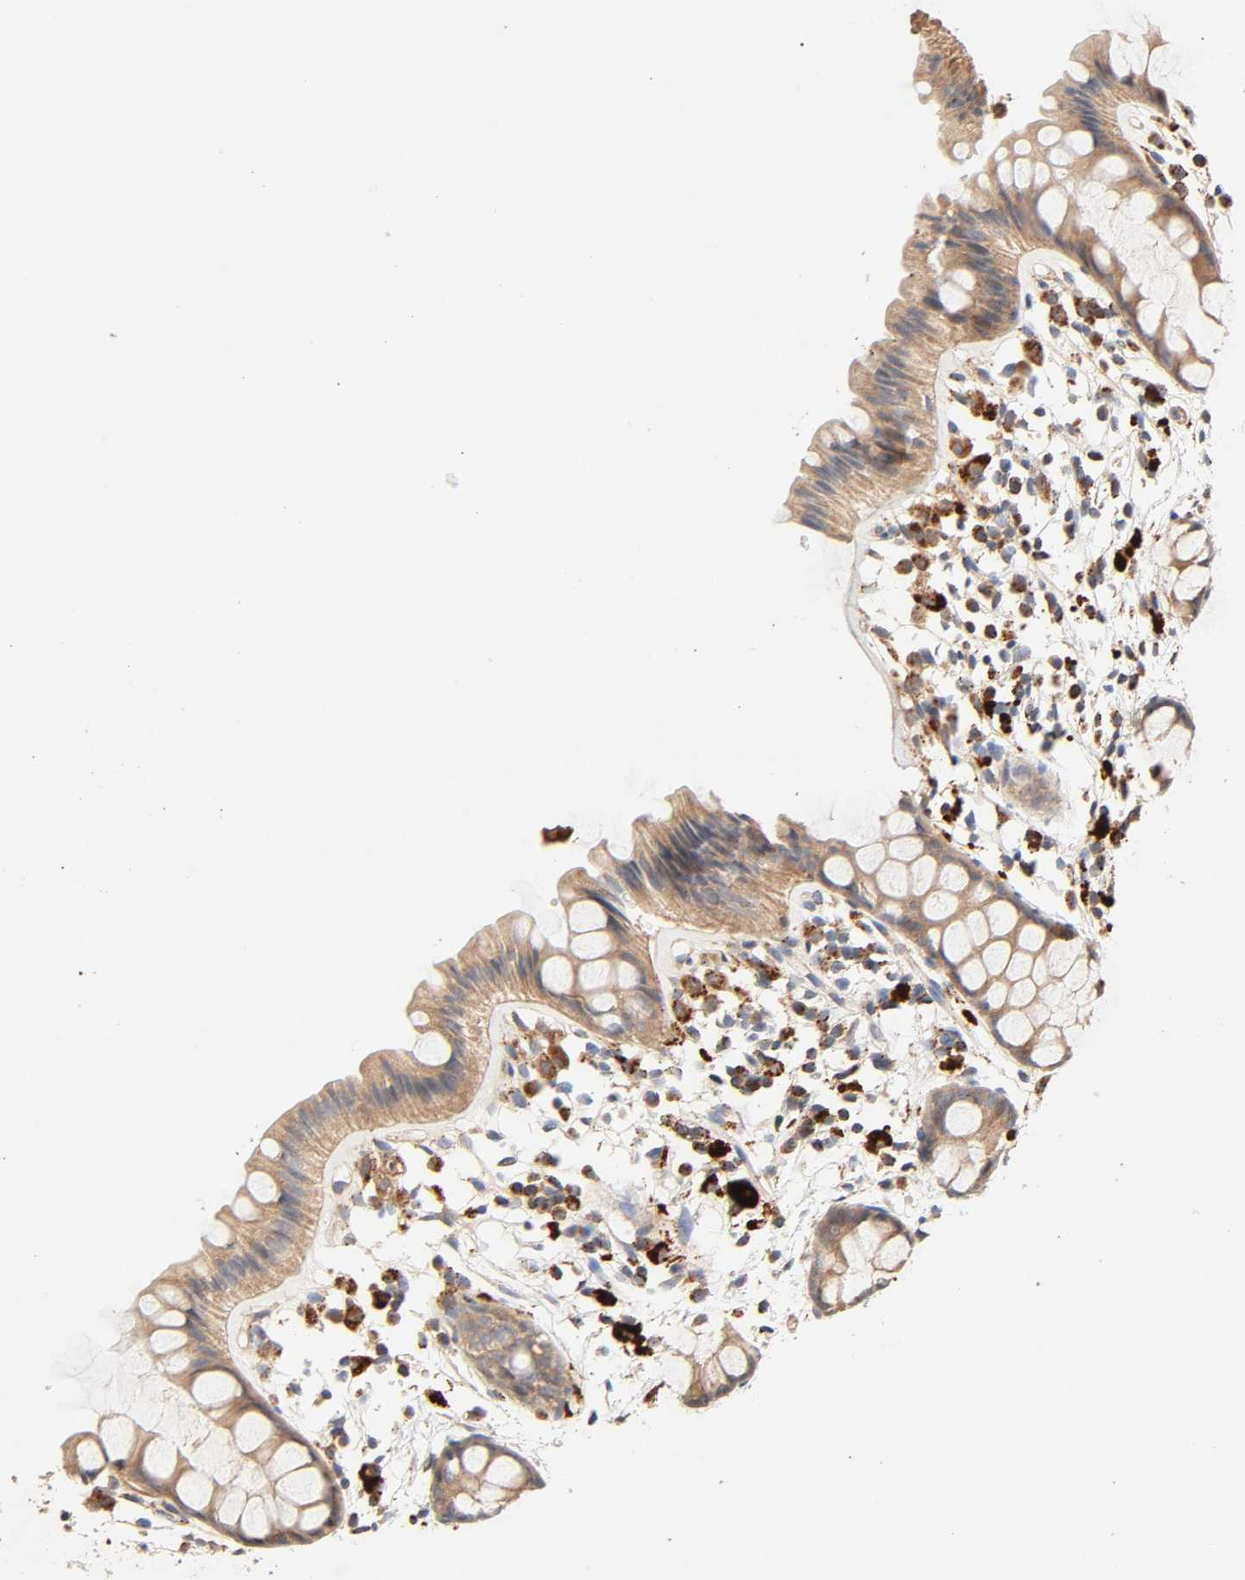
{"staining": {"intensity": "moderate", "quantity": ">75%", "location": "cytoplasmic/membranous"}, "tissue": "rectum", "cell_type": "Glandular cells", "image_type": "normal", "snomed": [{"axis": "morphology", "description": "Normal tissue, NOS"}, {"axis": "topography", "description": "Rectum"}], "caption": "Rectum was stained to show a protein in brown. There is medium levels of moderate cytoplasmic/membranous positivity in approximately >75% of glandular cells. The protein is stained brown, and the nuclei are stained in blue (DAB IHC with brightfield microscopy, high magnification).", "gene": "MAPK6", "patient": {"sex": "female", "age": 66}}